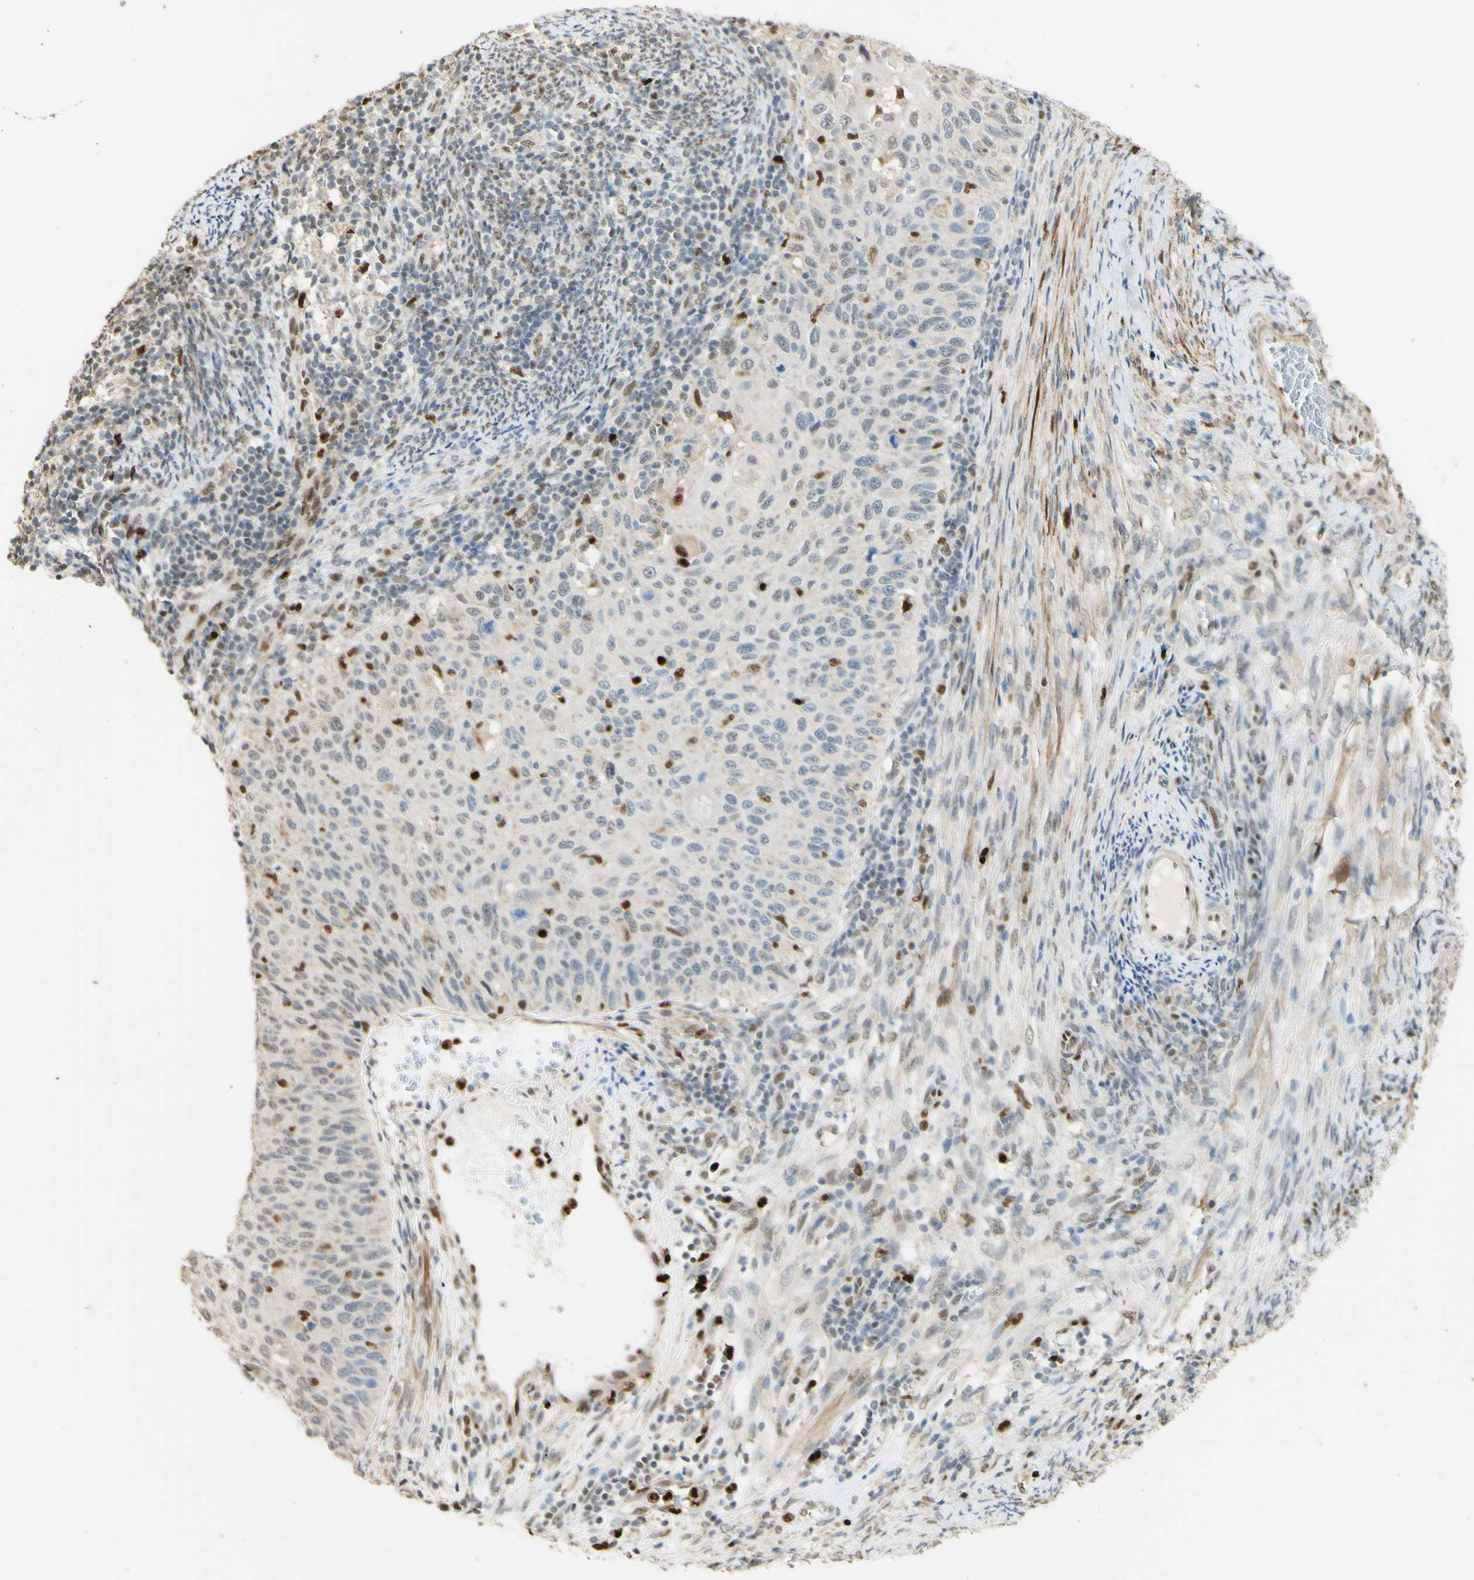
{"staining": {"intensity": "negative", "quantity": "none", "location": "none"}, "tissue": "cervical cancer", "cell_type": "Tumor cells", "image_type": "cancer", "snomed": [{"axis": "morphology", "description": "Squamous cell carcinoma, NOS"}, {"axis": "topography", "description": "Cervix"}], "caption": "This is an immunohistochemistry (IHC) image of human cervical cancer (squamous cell carcinoma). There is no expression in tumor cells.", "gene": "MAP3K4", "patient": {"sex": "female", "age": 70}}